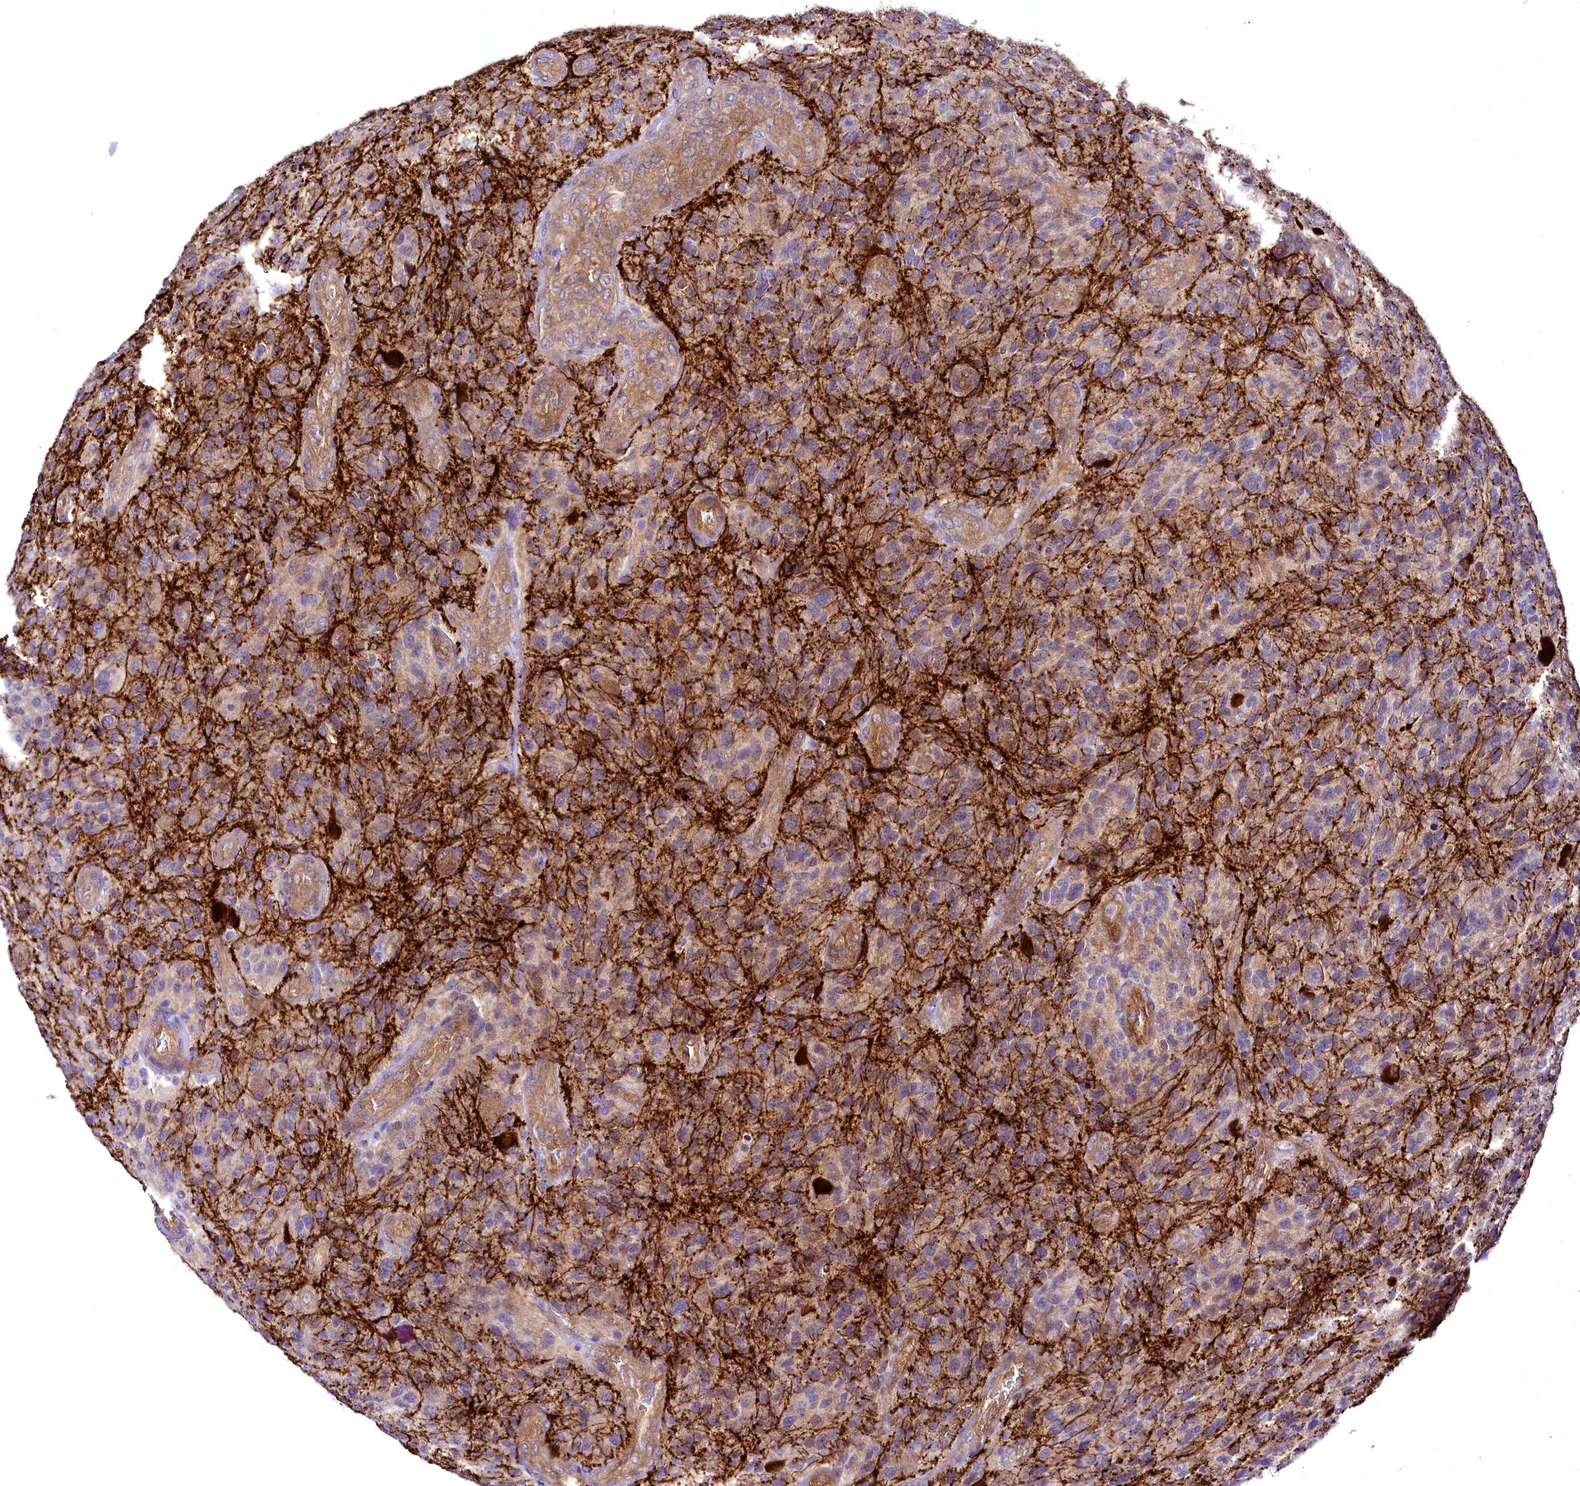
{"staining": {"intensity": "weak", "quantity": ">75%", "location": "cytoplasmic/membranous"}, "tissue": "glioma", "cell_type": "Tumor cells", "image_type": "cancer", "snomed": [{"axis": "morphology", "description": "Glioma, malignant, High grade"}, {"axis": "topography", "description": "Brain"}], "caption": "Glioma stained with a protein marker shows weak staining in tumor cells.", "gene": "STXBP1", "patient": {"sex": "male", "age": 47}}